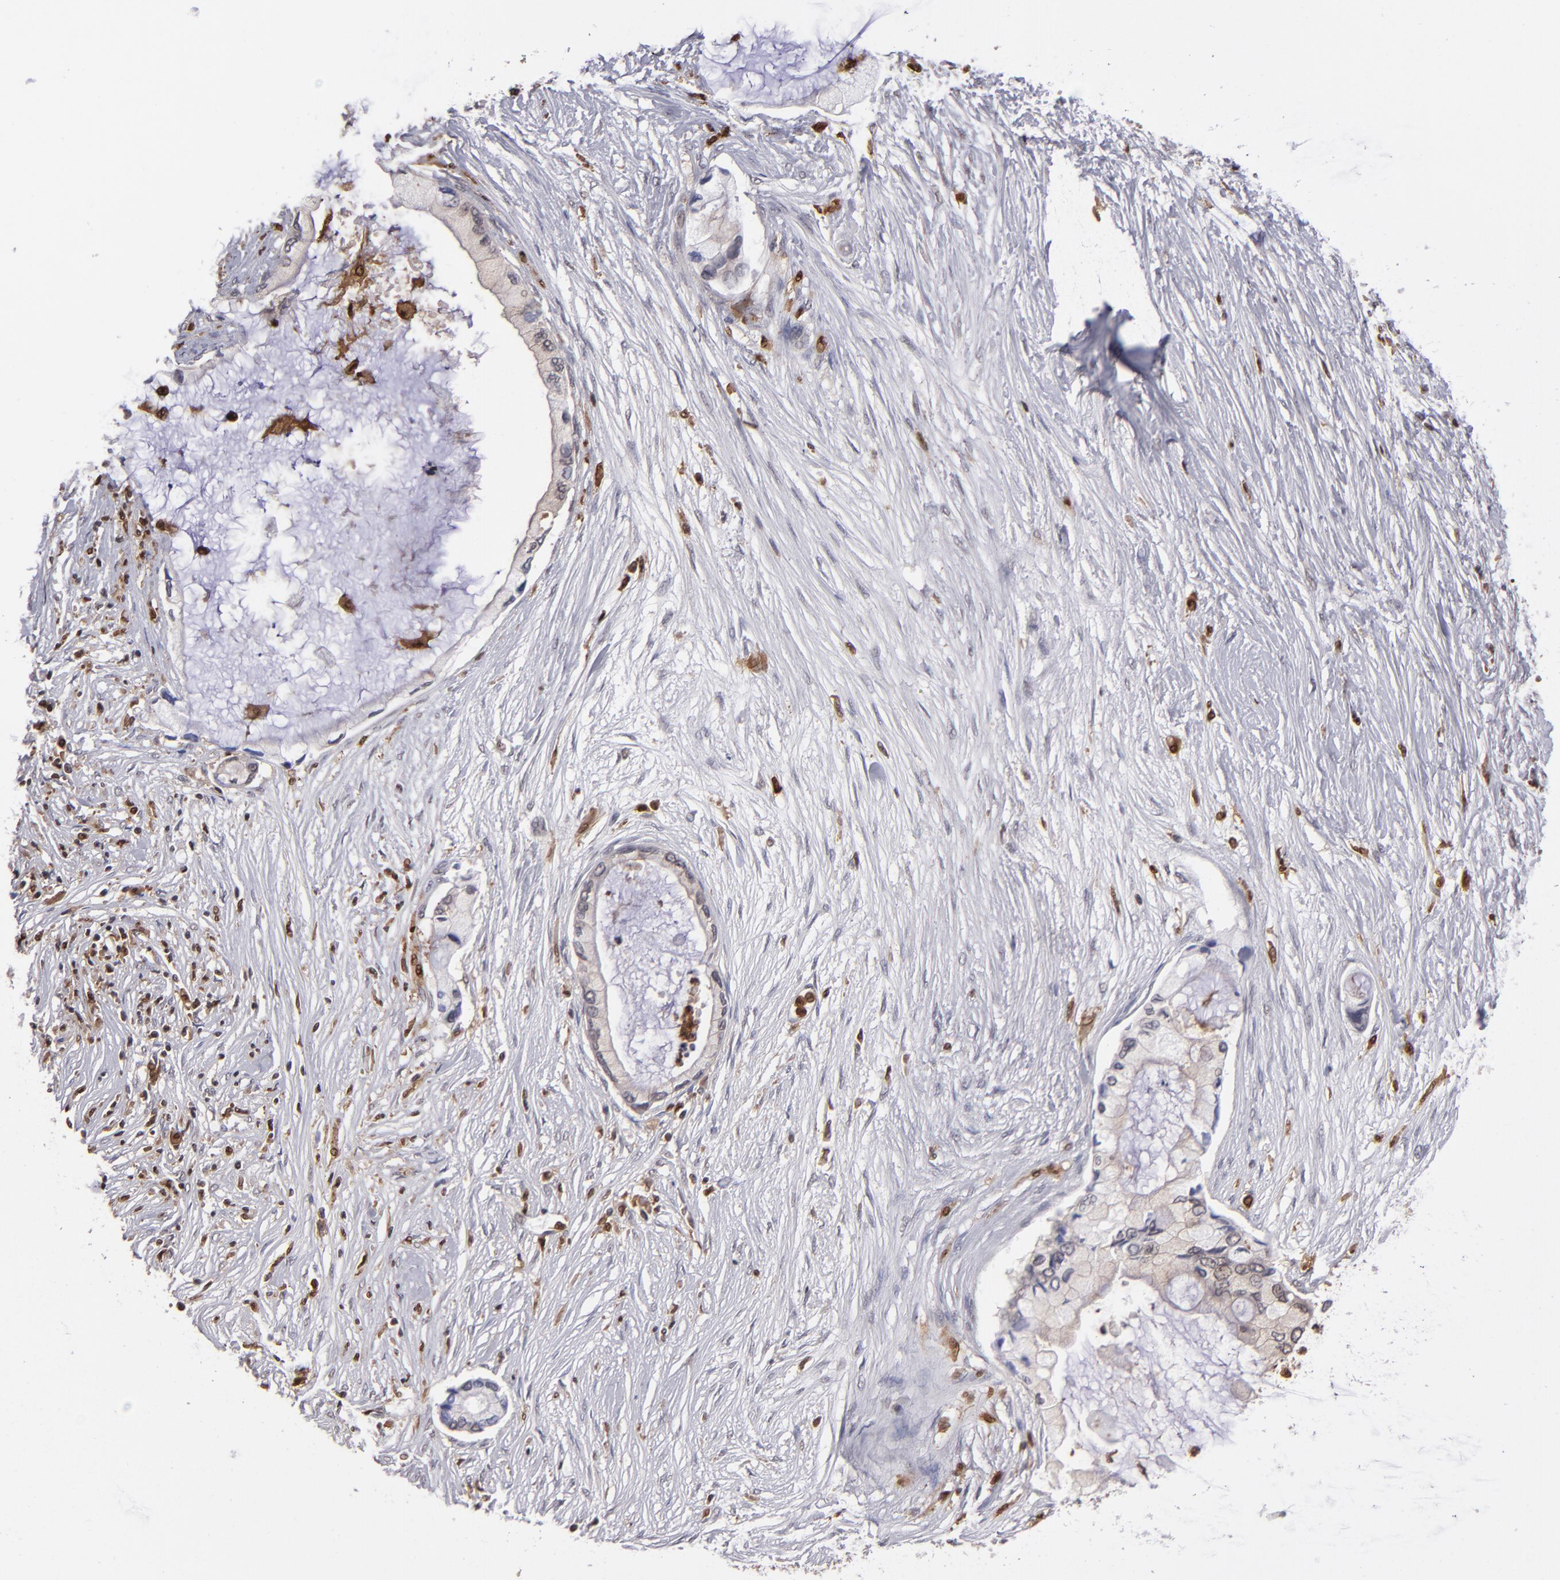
{"staining": {"intensity": "weak", "quantity": ">75%", "location": "cytoplasmic/membranous,nuclear"}, "tissue": "pancreatic cancer", "cell_type": "Tumor cells", "image_type": "cancer", "snomed": [{"axis": "morphology", "description": "Adenocarcinoma, NOS"}, {"axis": "topography", "description": "Pancreas"}], "caption": "A low amount of weak cytoplasmic/membranous and nuclear positivity is identified in approximately >75% of tumor cells in pancreatic adenocarcinoma tissue.", "gene": "GRB2", "patient": {"sex": "female", "age": 59}}